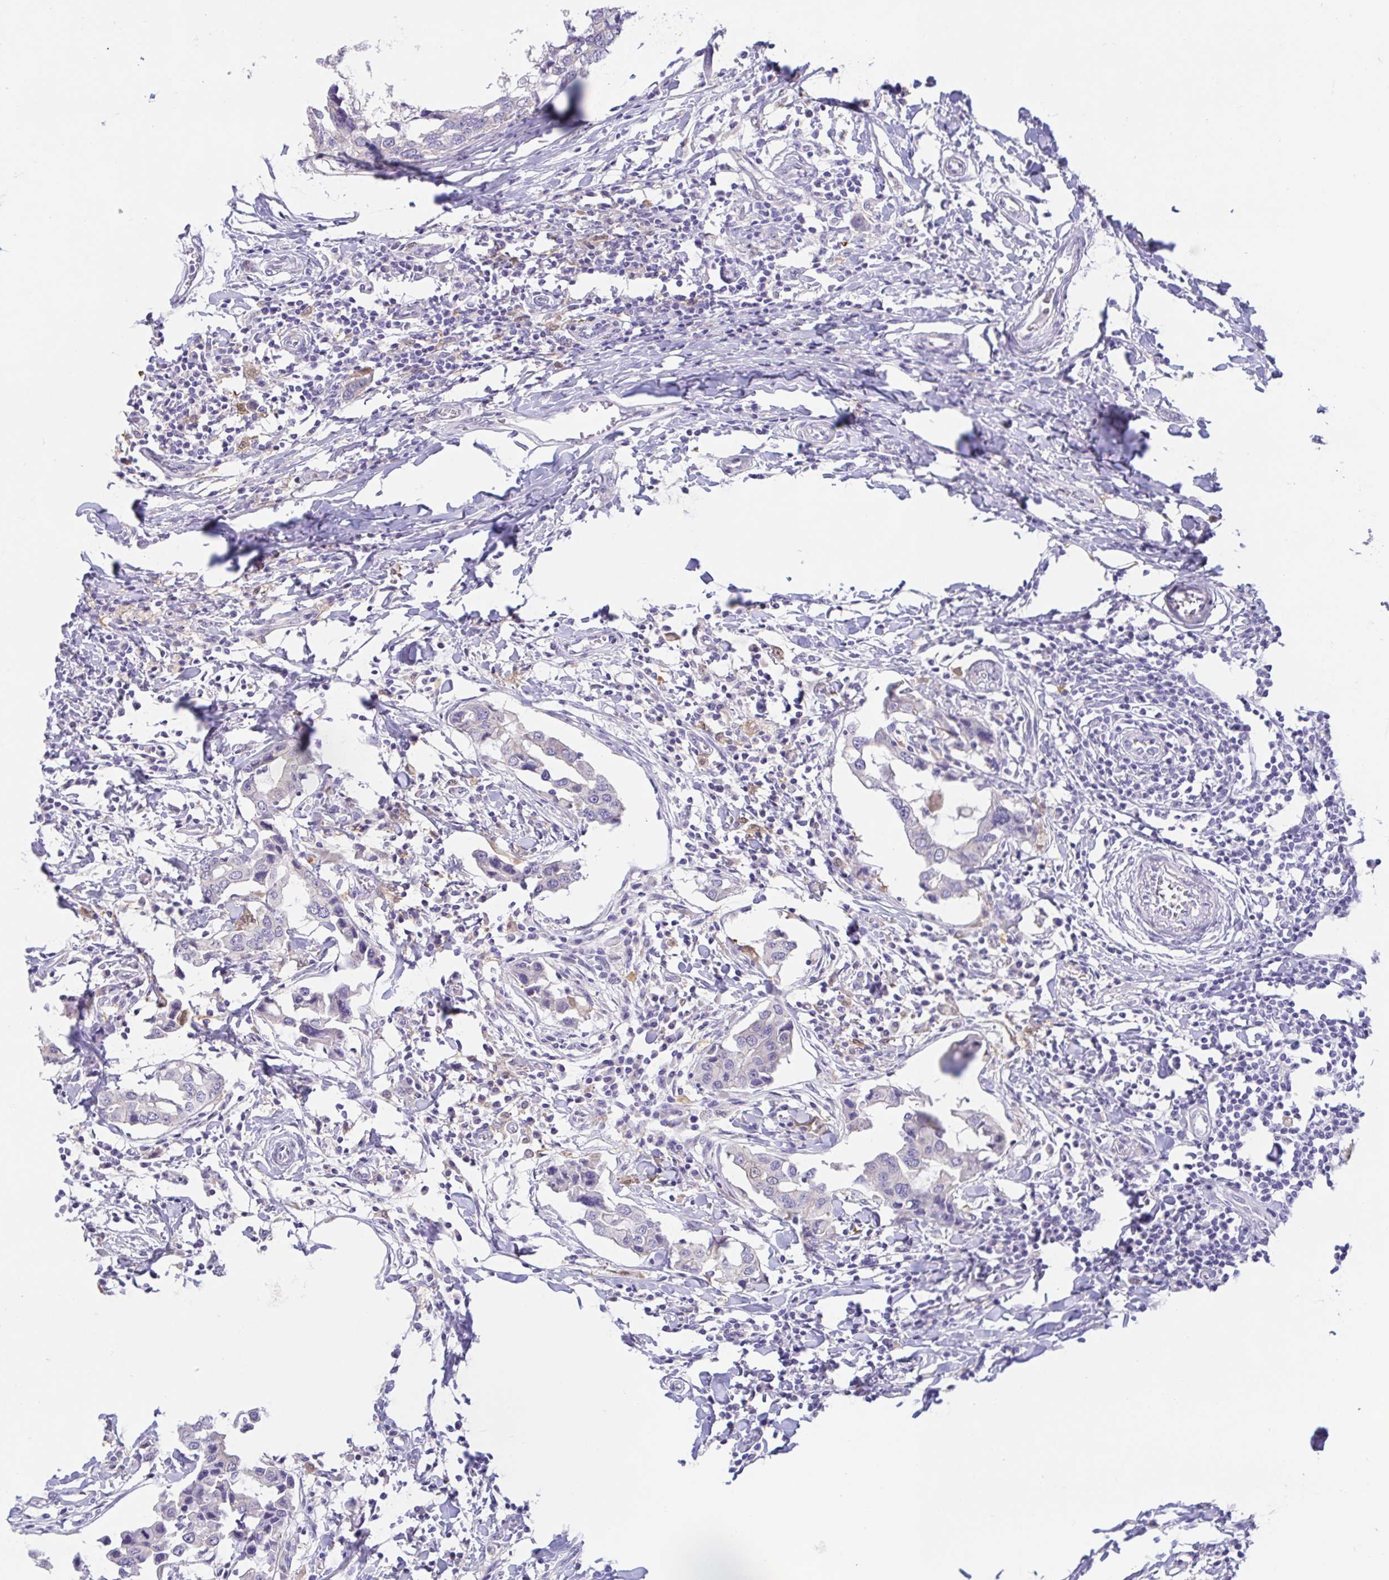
{"staining": {"intensity": "negative", "quantity": "none", "location": "none"}, "tissue": "breast cancer", "cell_type": "Tumor cells", "image_type": "cancer", "snomed": [{"axis": "morphology", "description": "Duct carcinoma"}, {"axis": "topography", "description": "Breast"}], "caption": "A high-resolution micrograph shows IHC staining of breast intraductal carcinoma, which displays no significant expression in tumor cells. Brightfield microscopy of immunohistochemistry stained with DAB (brown) and hematoxylin (blue), captured at high magnification.", "gene": "FABP3", "patient": {"sex": "female", "age": 27}}